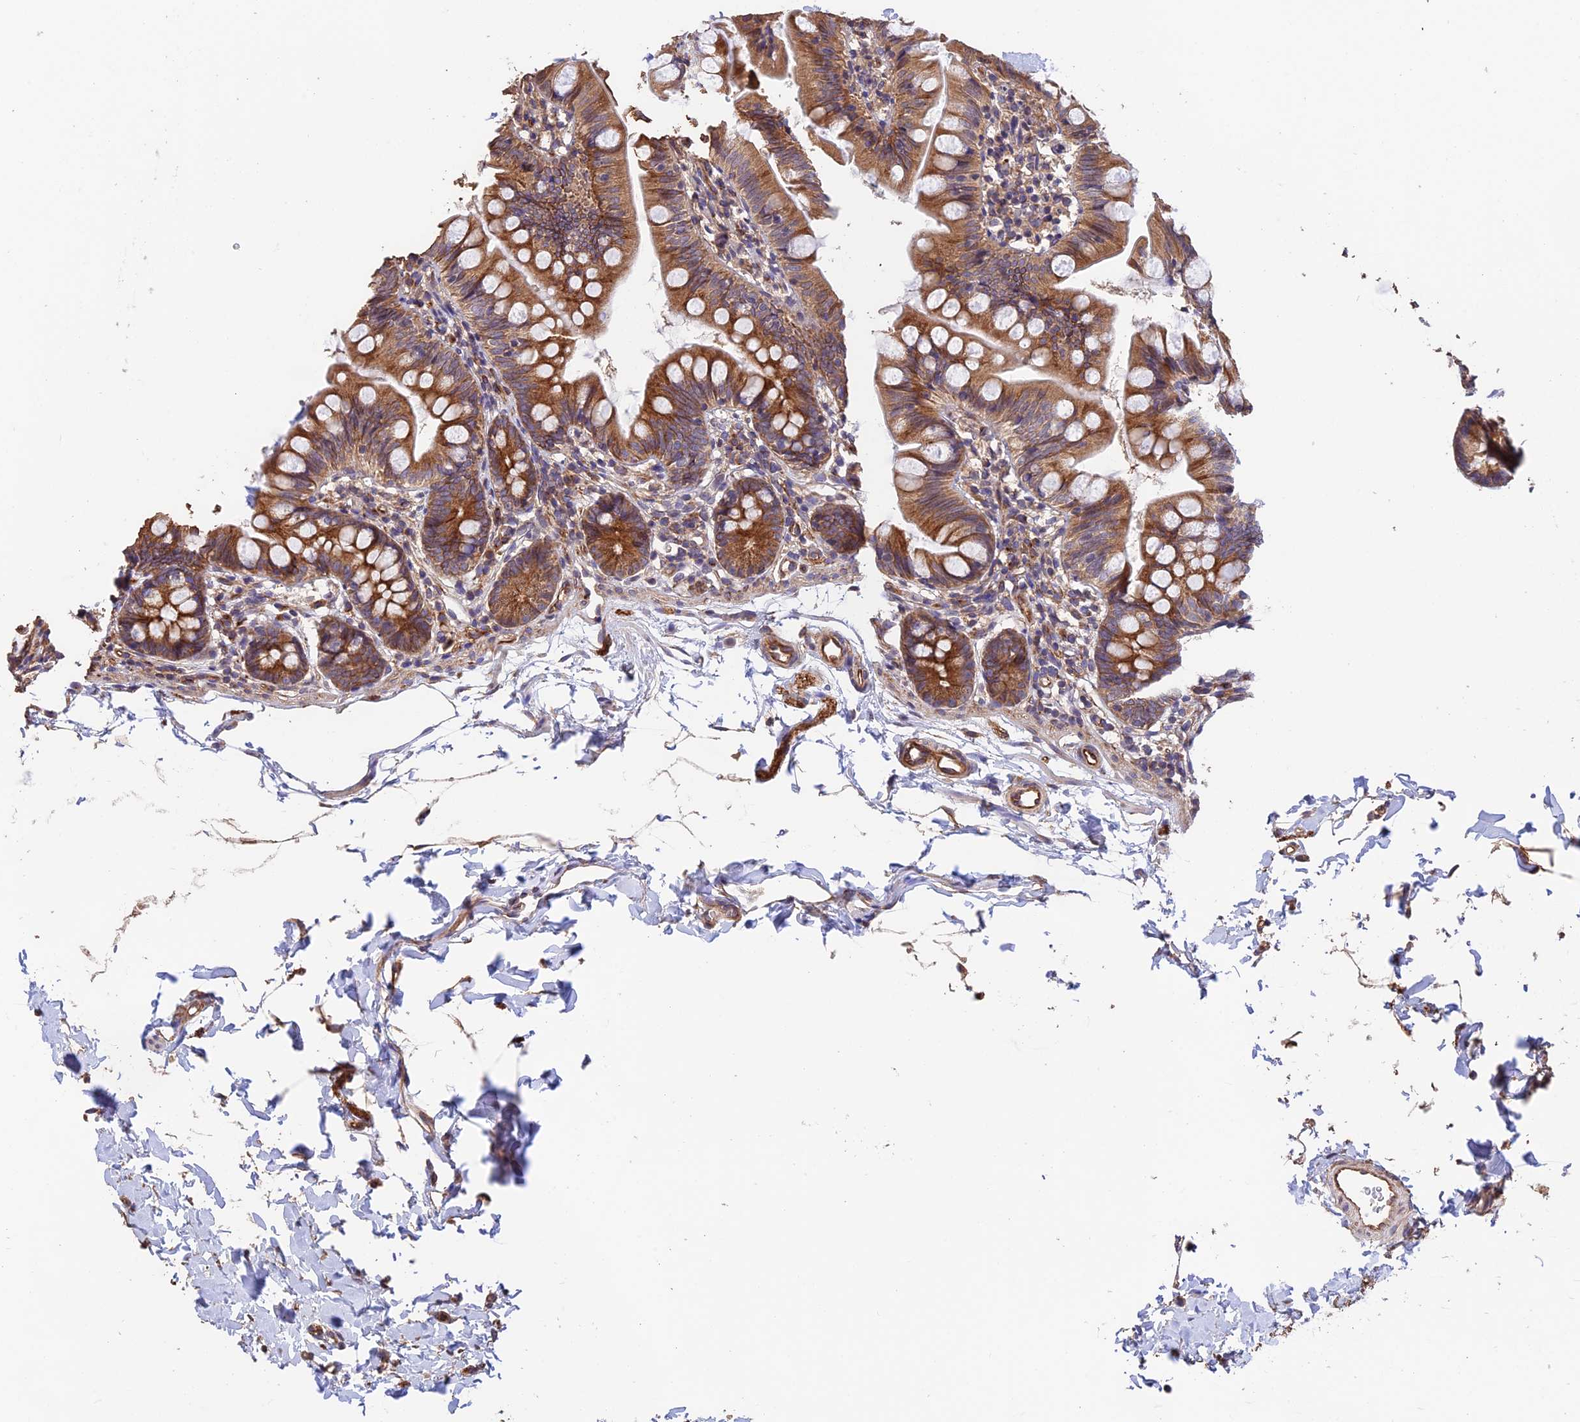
{"staining": {"intensity": "strong", "quantity": ">75%", "location": "cytoplasmic/membranous"}, "tissue": "small intestine", "cell_type": "Glandular cells", "image_type": "normal", "snomed": [{"axis": "morphology", "description": "Normal tissue, NOS"}, {"axis": "topography", "description": "Small intestine"}], "caption": "IHC image of unremarkable small intestine stained for a protein (brown), which demonstrates high levels of strong cytoplasmic/membranous positivity in approximately >75% of glandular cells.", "gene": "EMC3", "patient": {"sex": "male", "age": 7}}